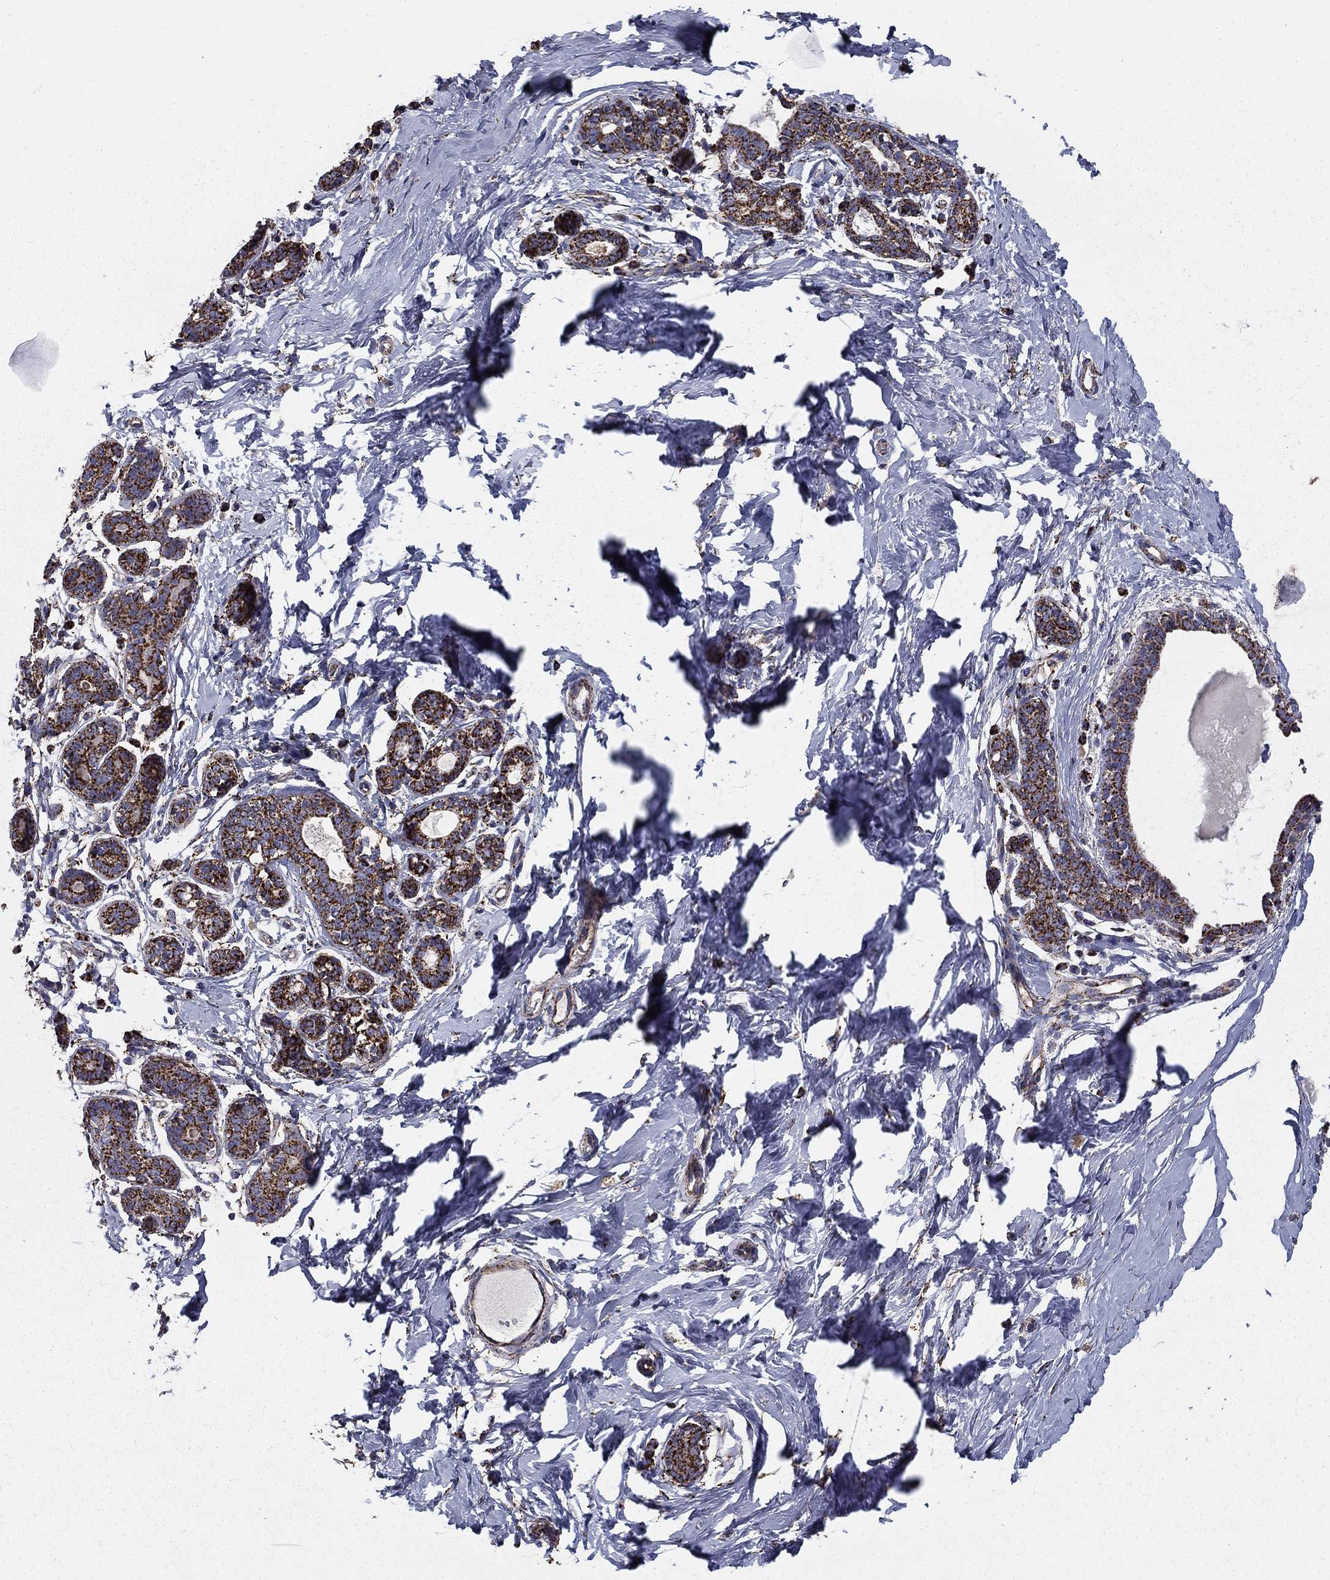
{"staining": {"intensity": "moderate", "quantity": ">75%", "location": "cytoplasmic/membranous"}, "tissue": "breast", "cell_type": "Adipocytes", "image_type": "normal", "snomed": [{"axis": "morphology", "description": "Normal tissue, NOS"}, {"axis": "topography", "description": "Breast"}], "caption": "A photomicrograph showing moderate cytoplasmic/membranous staining in about >75% of adipocytes in benign breast, as visualized by brown immunohistochemical staining.", "gene": "GCSH", "patient": {"sex": "female", "age": 37}}